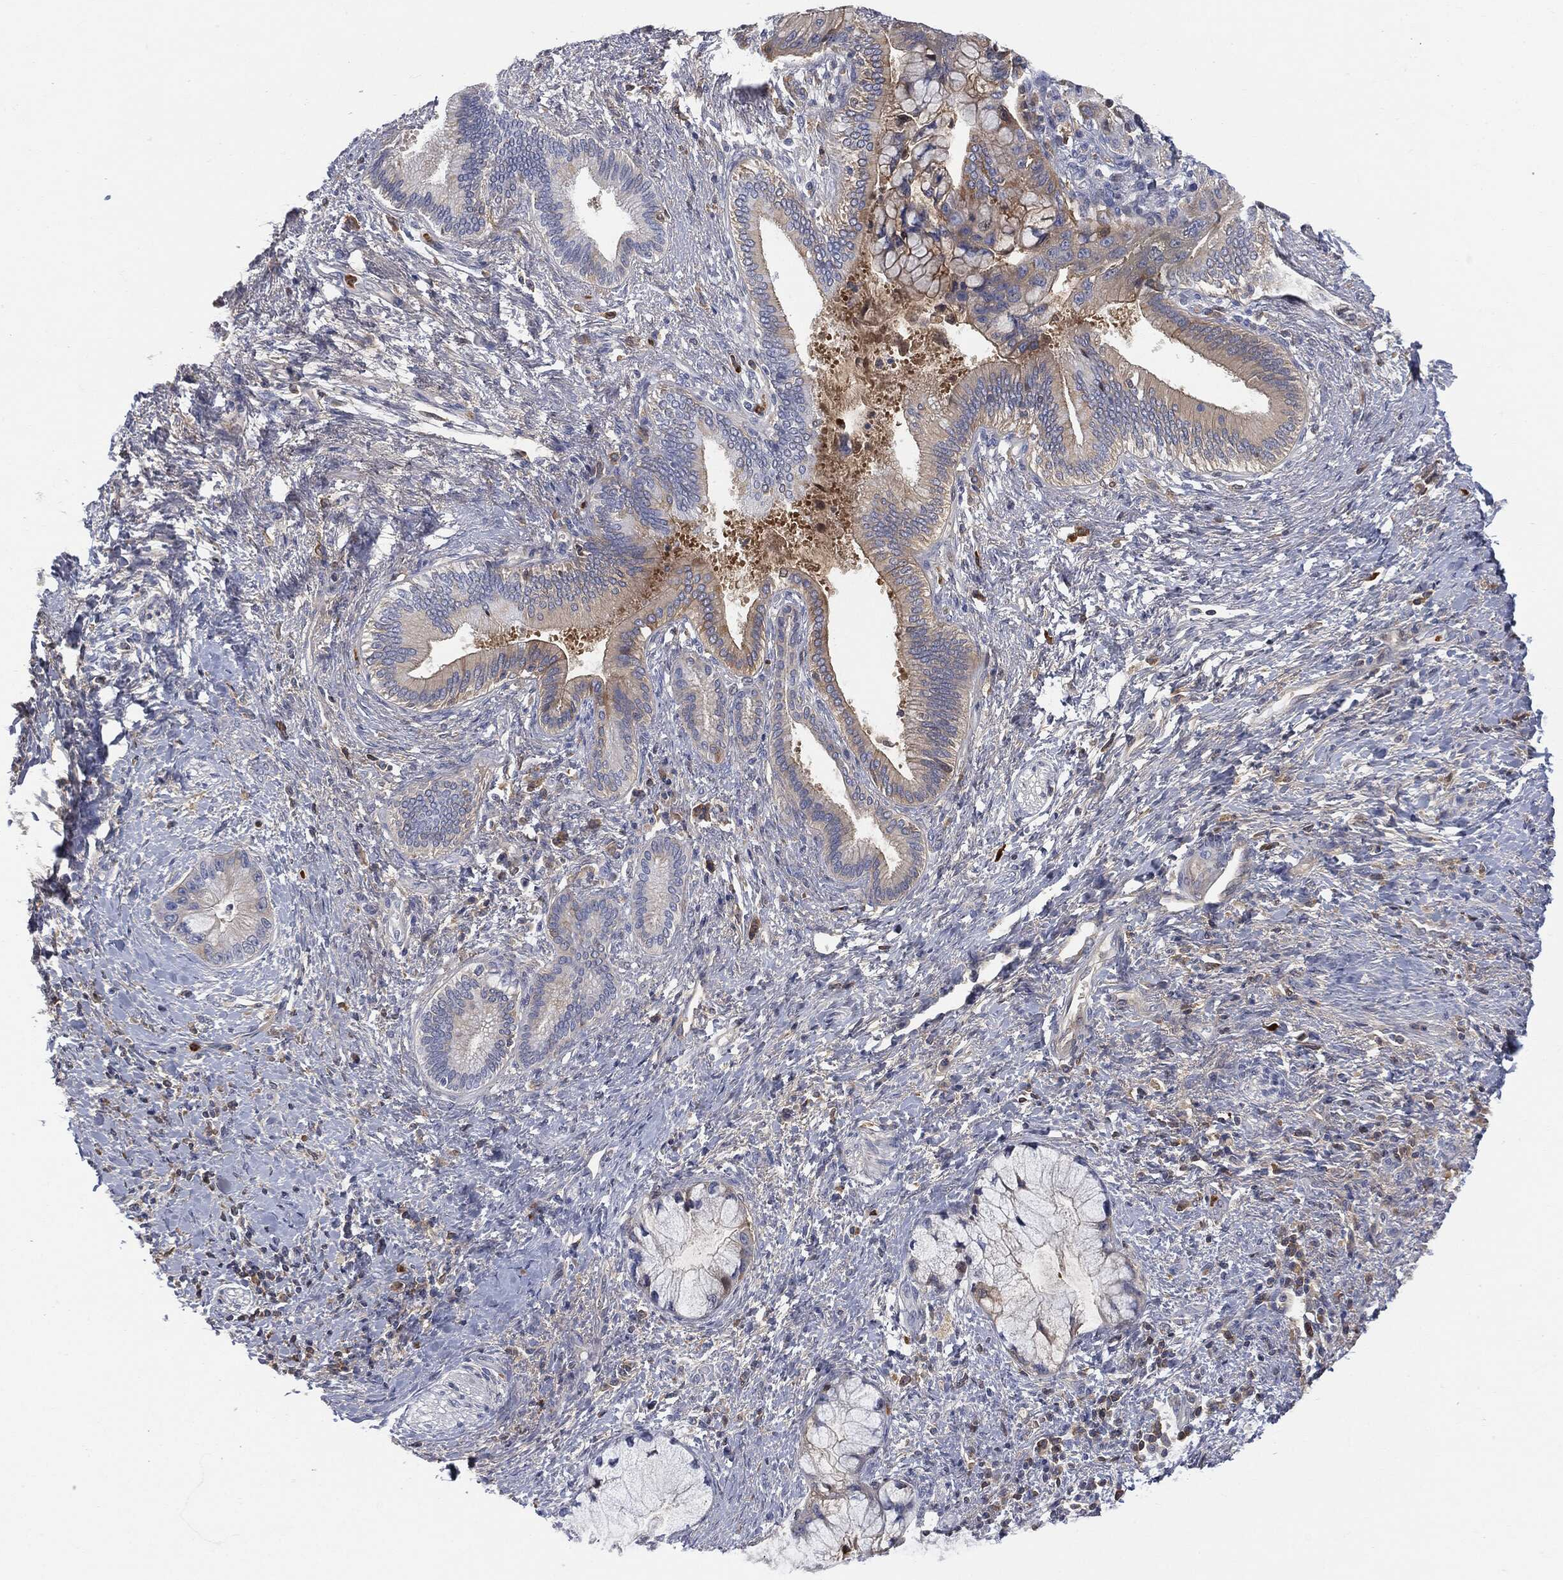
{"staining": {"intensity": "weak", "quantity": "<25%", "location": "cytoplasmic/membranous"}, "tissue": "liver cancer", "cell_type": "Tumor cells", "image_type": "cancer", "snomed": [{"axis": "morphology", "description": "Cholangiocarcinoma"}, {"axis": "topography", "description": "Liver"}], "caption": "Immunohistochemistry (IHC) photomicrograph of human liver cancer stained for a protein (brown), which exhibits no expression in tumor cells. Brightfield microscopy of IHC stained with DAB (brown) and hematoxylin (blue), captured at high magnification.", "gene": "BTK", "patient": {"sex": "male", "age": 50}}